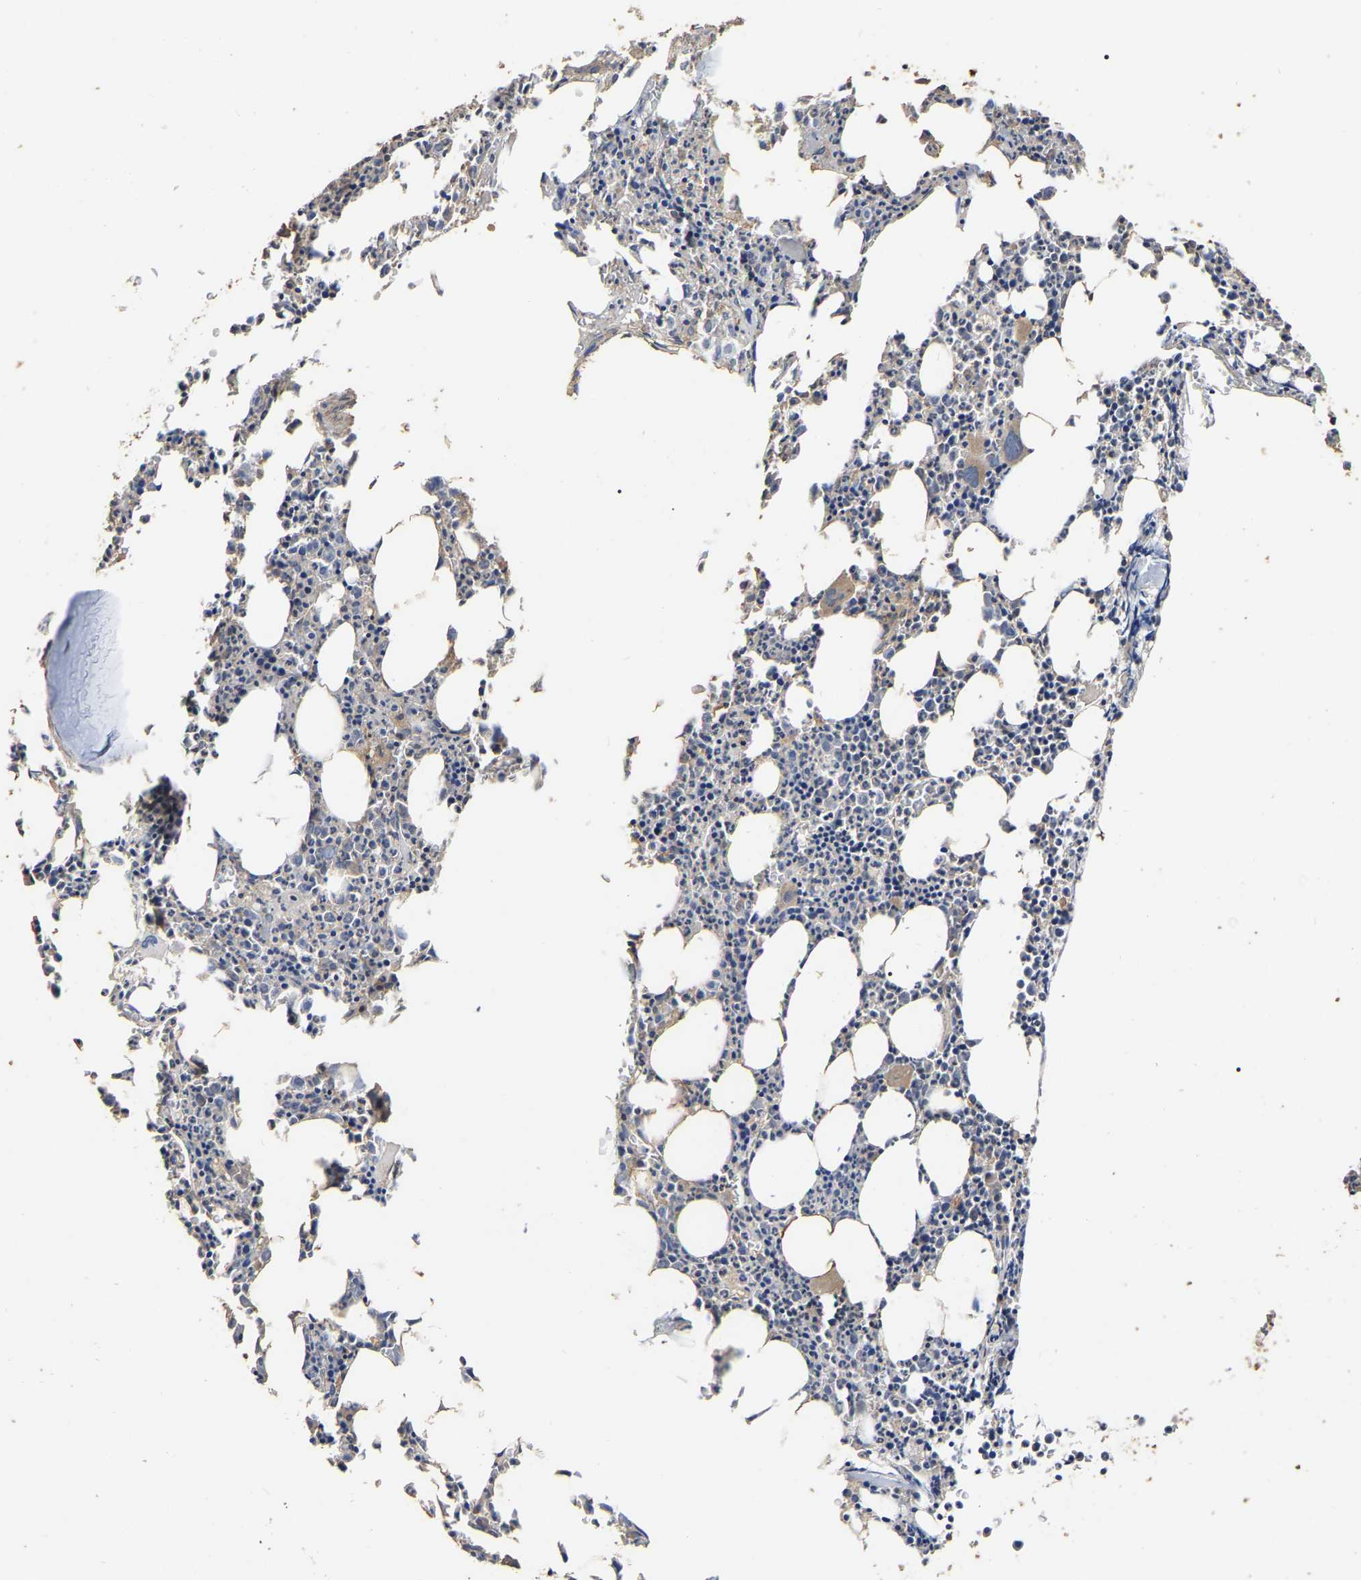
{"staining": {"intensity": "moderate", "quantity": "25%-75%", "location": "cytoplasmic/membranous"}, "tissue": "bone marrow", "cell_type": "Hematopoietic cells", "image_type": "normal", "snomed": [{"axis": "morphology", "description": "Normal tissue, NOS"}, {"axis": "morphology", "description": "Inflammation, NOS"}, {"axis": "topography", "description": "Bone marrow"}], "caption": "An immunohistochemistry micrograph of benign tissue is shown. Protein staining in brown labels moderate cytoplasmic/membranous positivity in bone marrow within hematopoietic cells. The staining was performed using DAB (3,3'-diaminobenzidine) to visualize the protein expression in brown, while the nuclei were stained in blue with hematoxylin (Magnification: 20x).", "gene": "STK32C", "patient": {"sex": "female", "age": 40}}